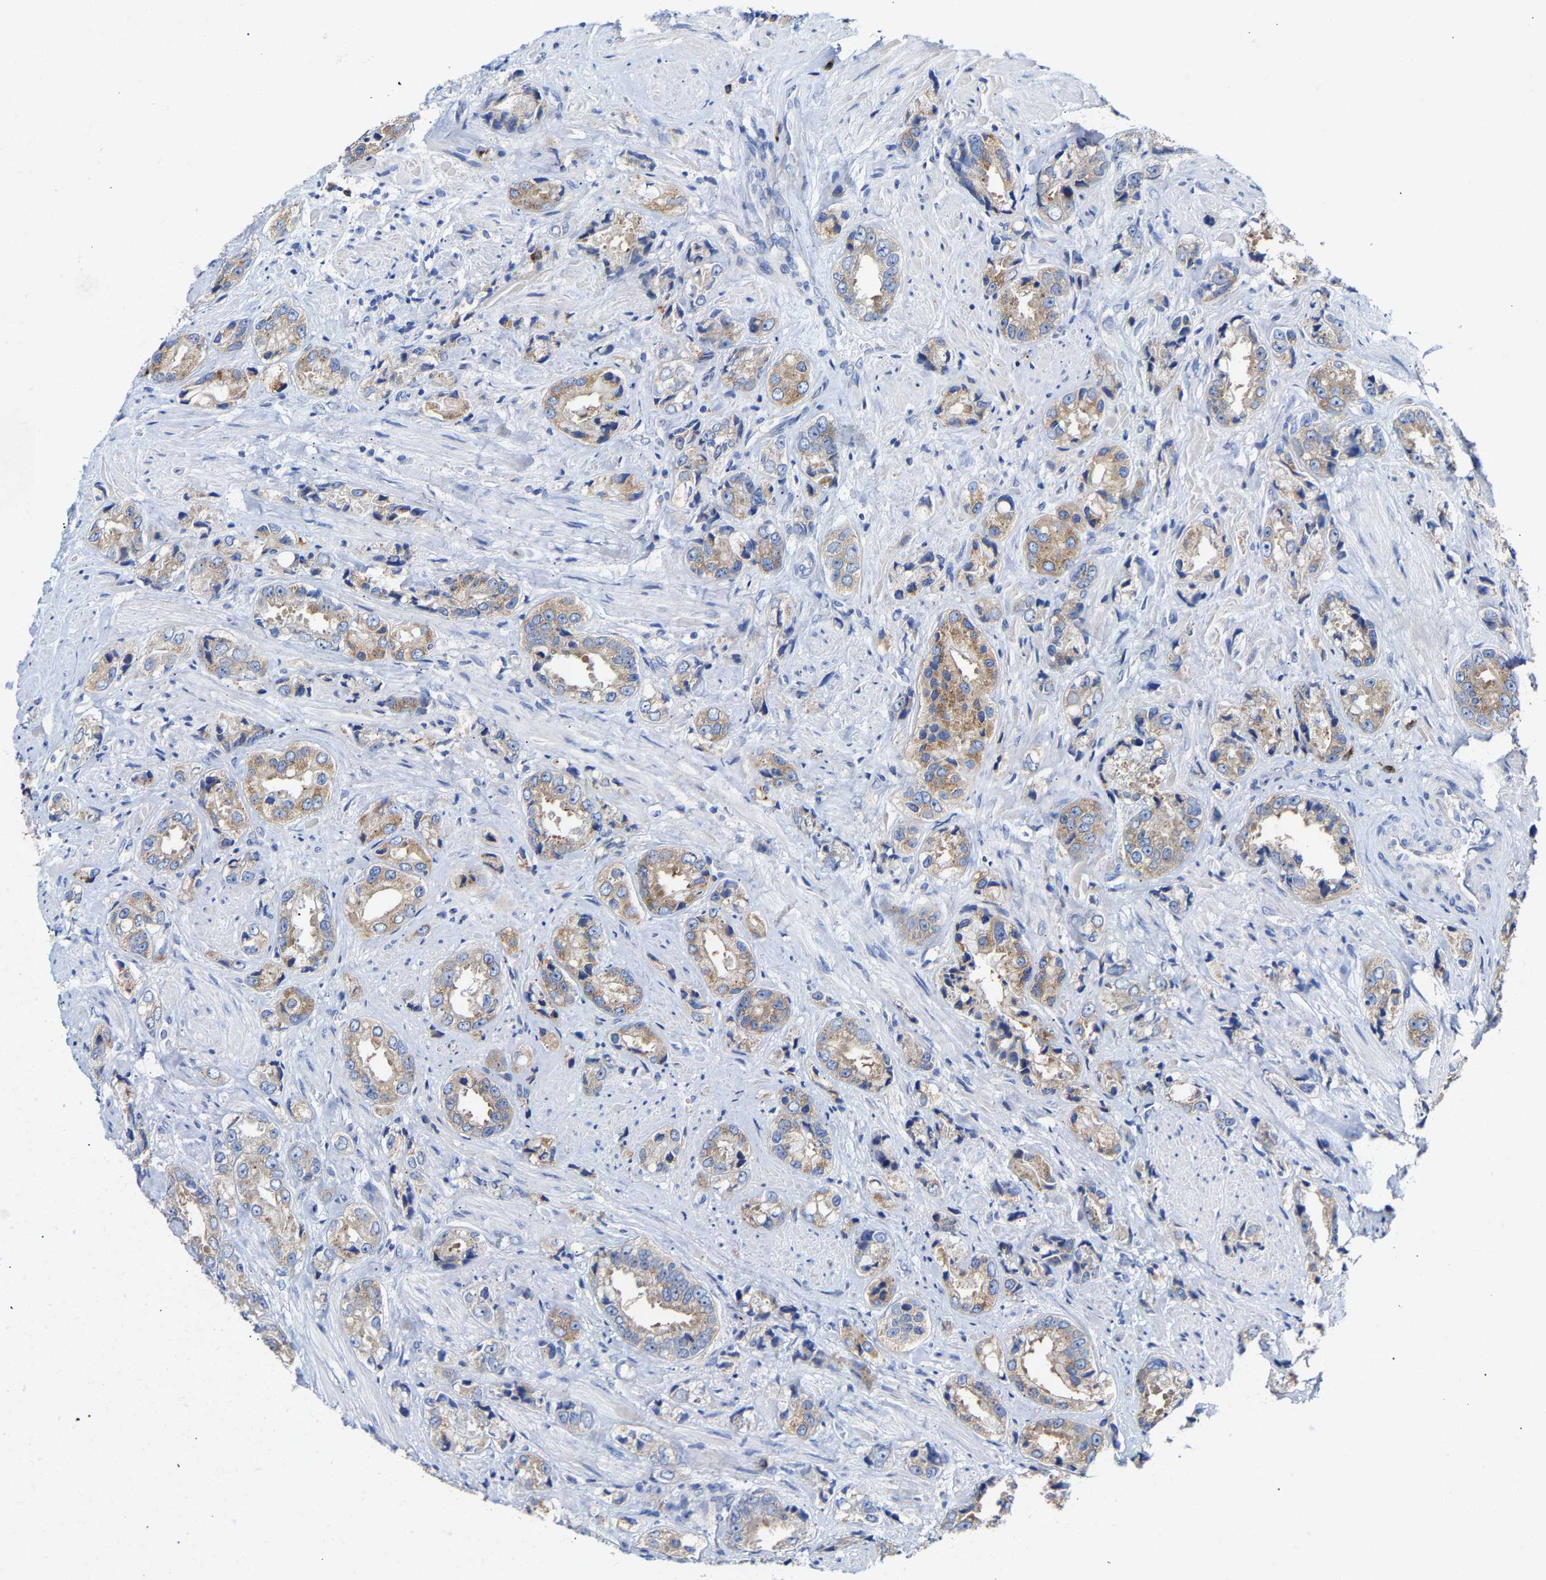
{"staining": {"intensity": "moderate", "quantity": ">75%", "location": "cytoplasmic/membranous"}, "tissue": "prostate cancer", "cell_type": "Tumor cells", "image_type": "cancer", "snomed": [{"axis": "morphology", "description": "Adenocarcinoma, High grade"}, {"axis": "topography", "description": "Prostate"}], "caption": "An immunohistochemistry histopathology image of tumor tissue is shown. Protein staining in brown shows moderate cytoplasmic/membranous positivity in adenocarcinoma (high-grade) (prostate) within tumor cells. The protein of interest is shown in brown color, while the nuclei are stained blue.", "gene": "PPP1R15A", "patient": {"sex": "male", "age": 61}}